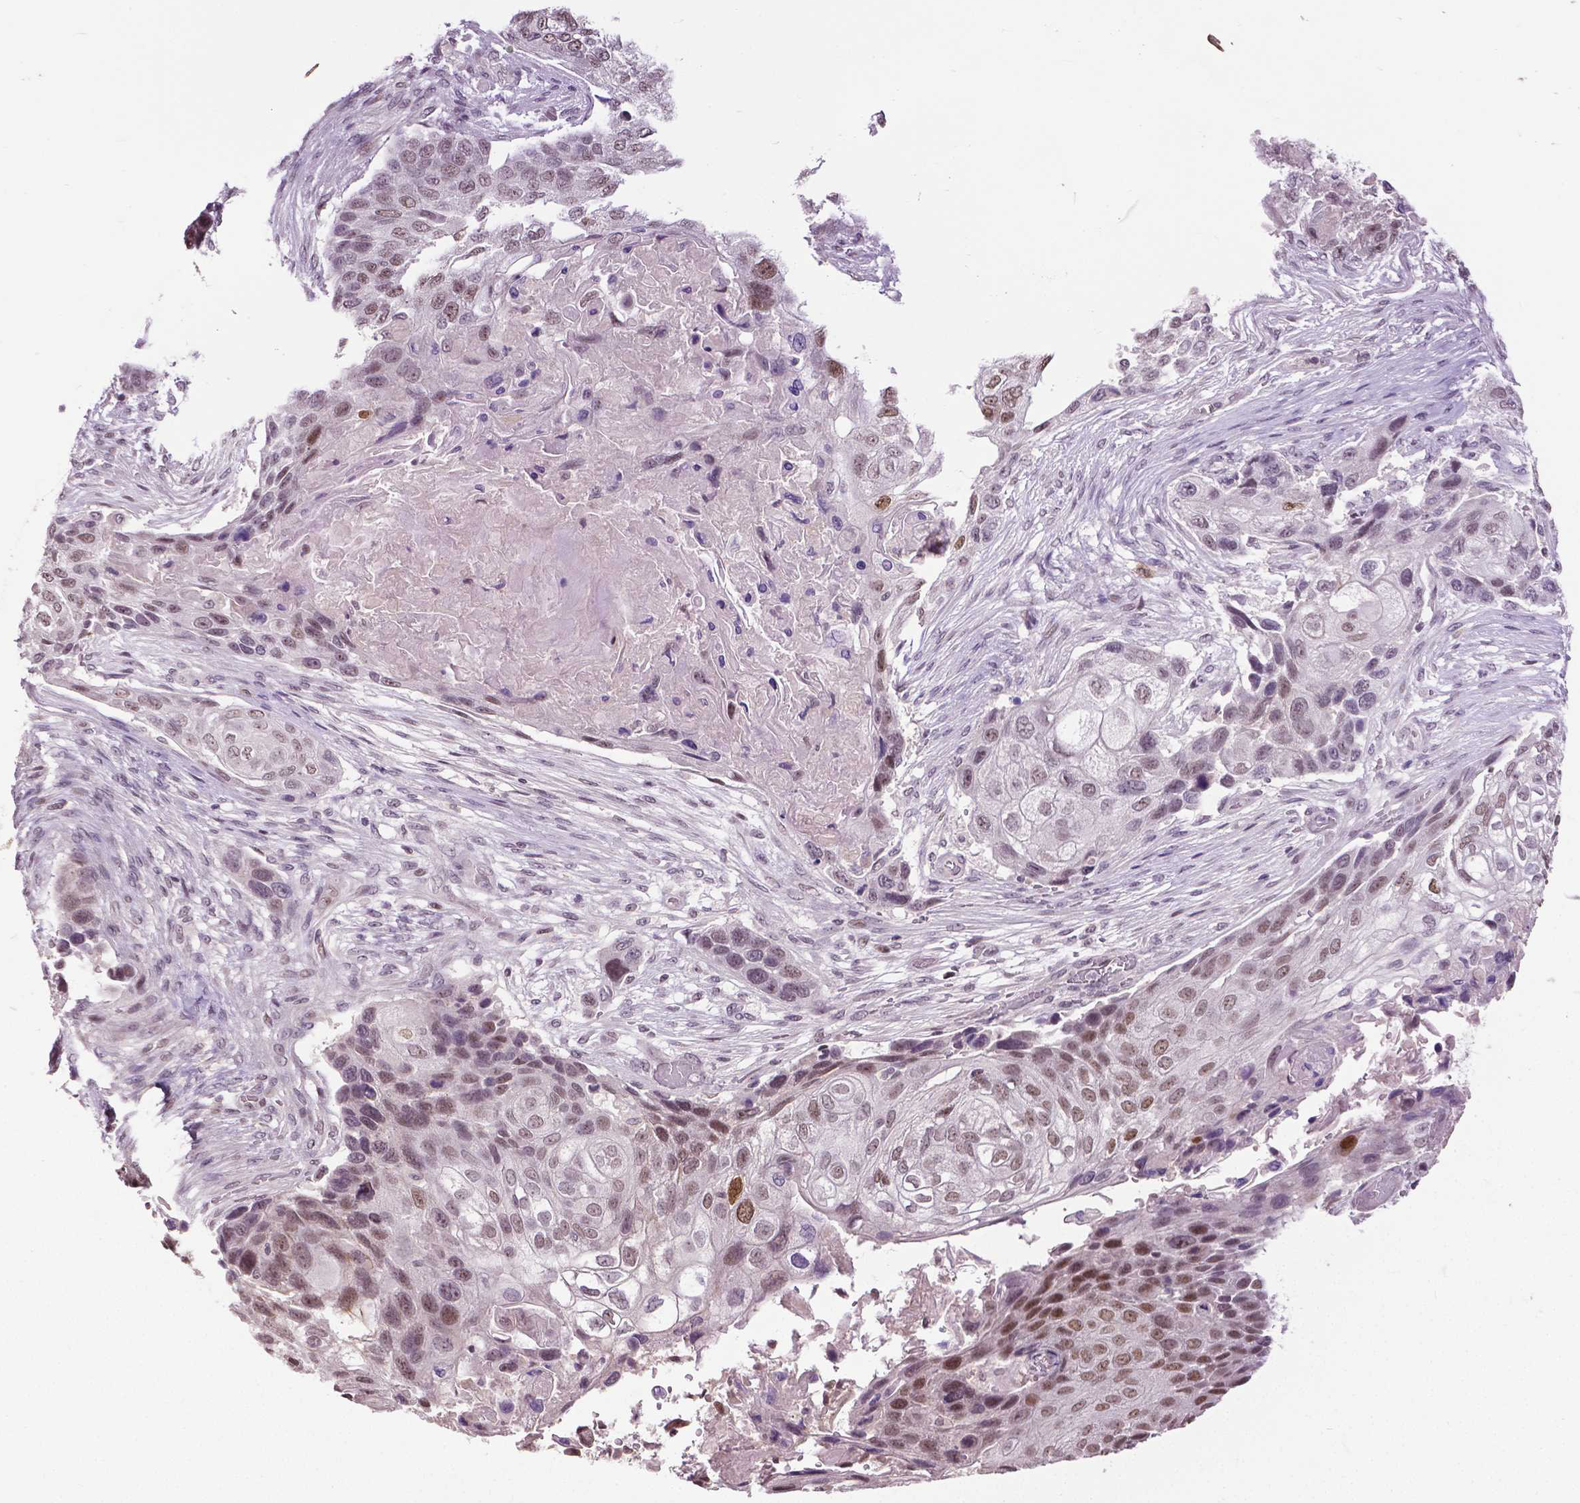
{"staining": {"intensity": "moderate", "quantity": "25%-75%", "location": "nuclear"}, "tissue": "lung cancer", "cell_type": "Tumor cells", "image_type": "cancer", "snomed": [{"axis": "morphology", "description": "Squamous cell carcinoma, NOS"}, {"axis": "topography", "description": "Lung"}], "caption": "Lung cancer stained for a protein displays moderate nuclear positivity in tumor cells. (DAB IHC, brown staining for protein, blue staining for nuclei).", "gene": "DLX5", "patient": {"sex": "male", "age": 69}}